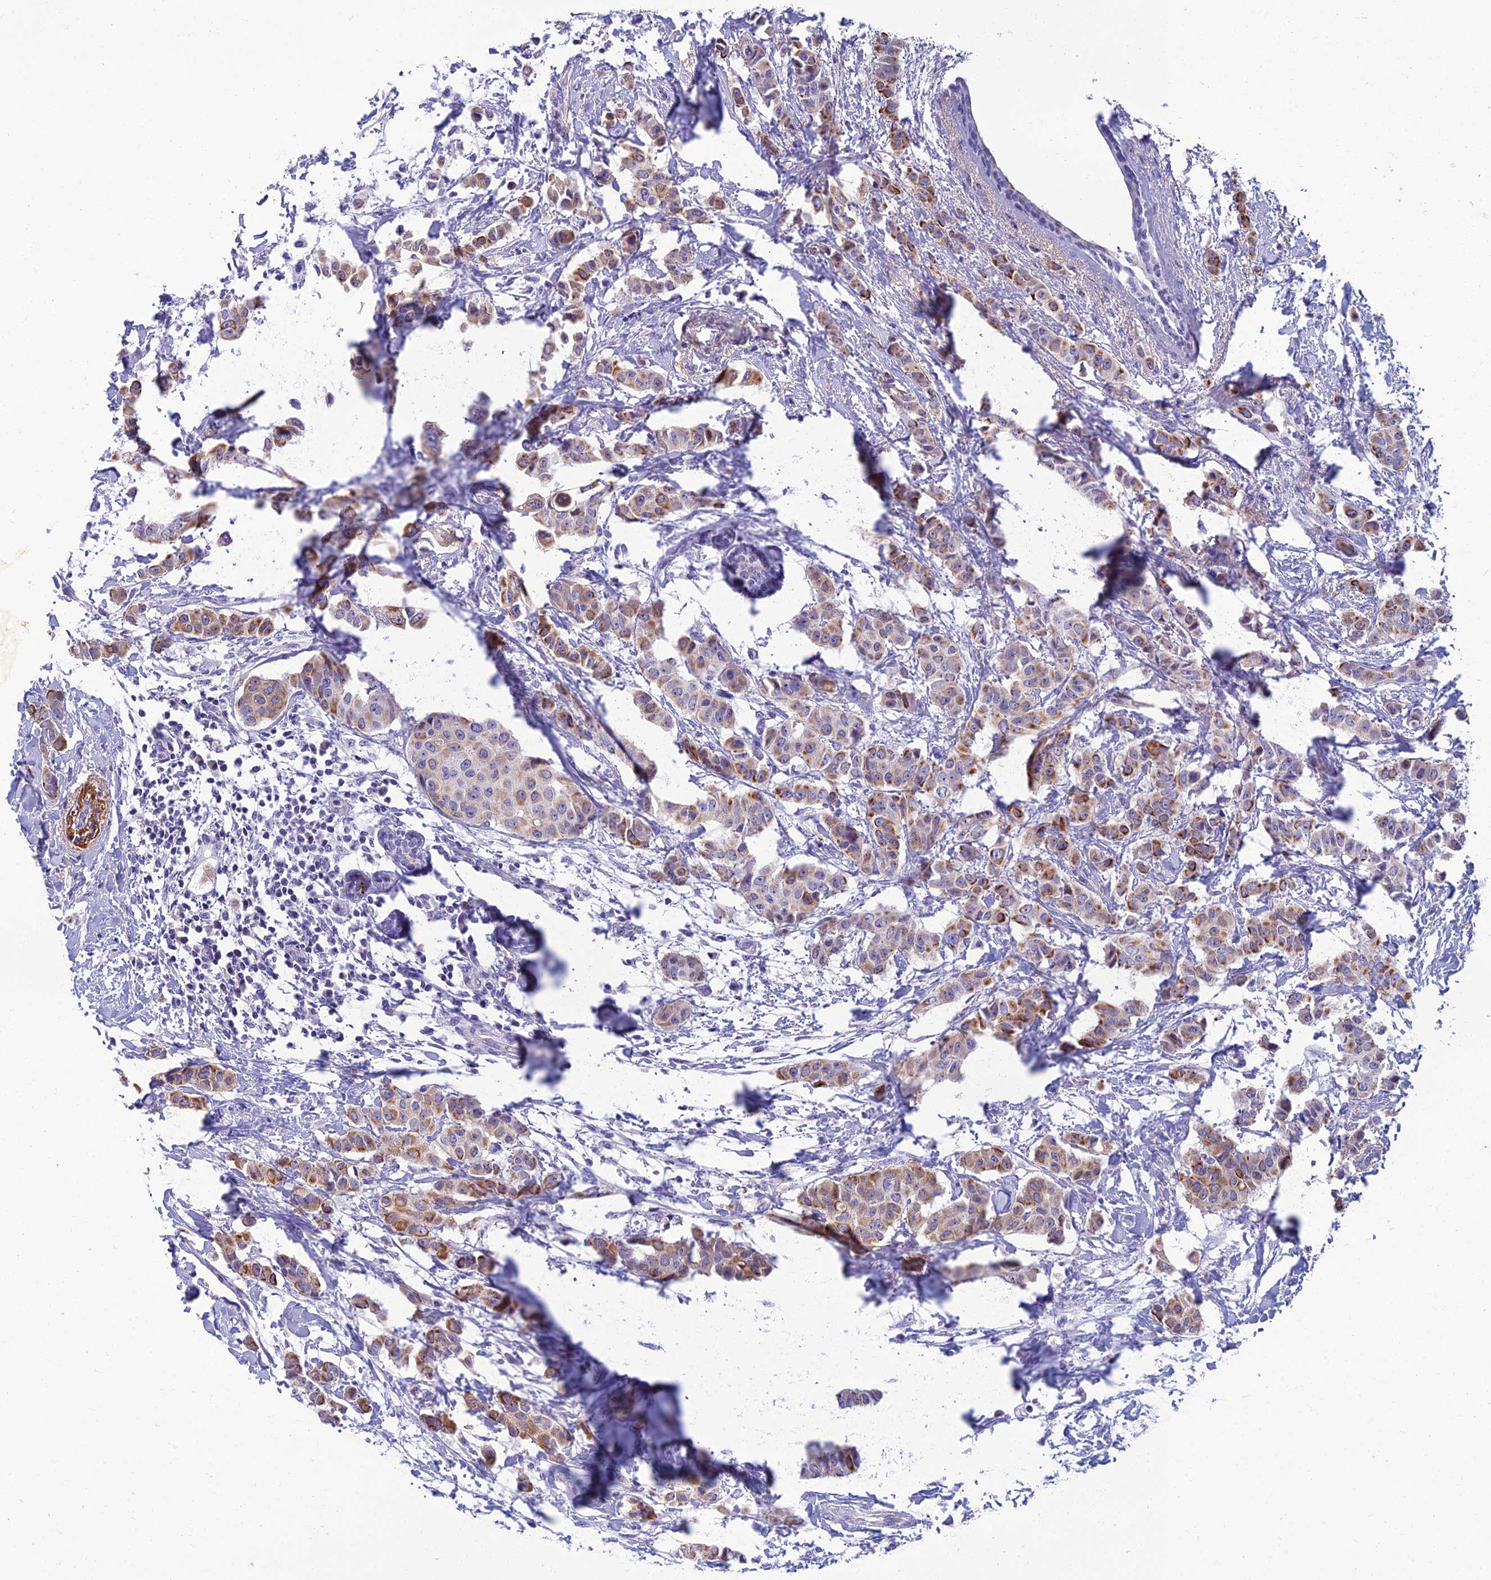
{"staining": {"intensity": "moderate", "quantity": ">75%", "location": "cytoplasmic/membranous"}, "tissue": "breast cancer", "cell_type": "Tumor cells", "image_type": "cancer", "snomed": [{"axis": "morphology", "description": "Duct carcinoma"}, {"axis": "topography", "description": "Breast"}], "caption": "Protein expression analysis of human breast infiltrating ductal carcinoma reveals moderate cytoplasmic/membranous expression in about >75% of tumor cells.", "gene": "SPTLC3", "patient": {"sex": "female", "age": 40}}